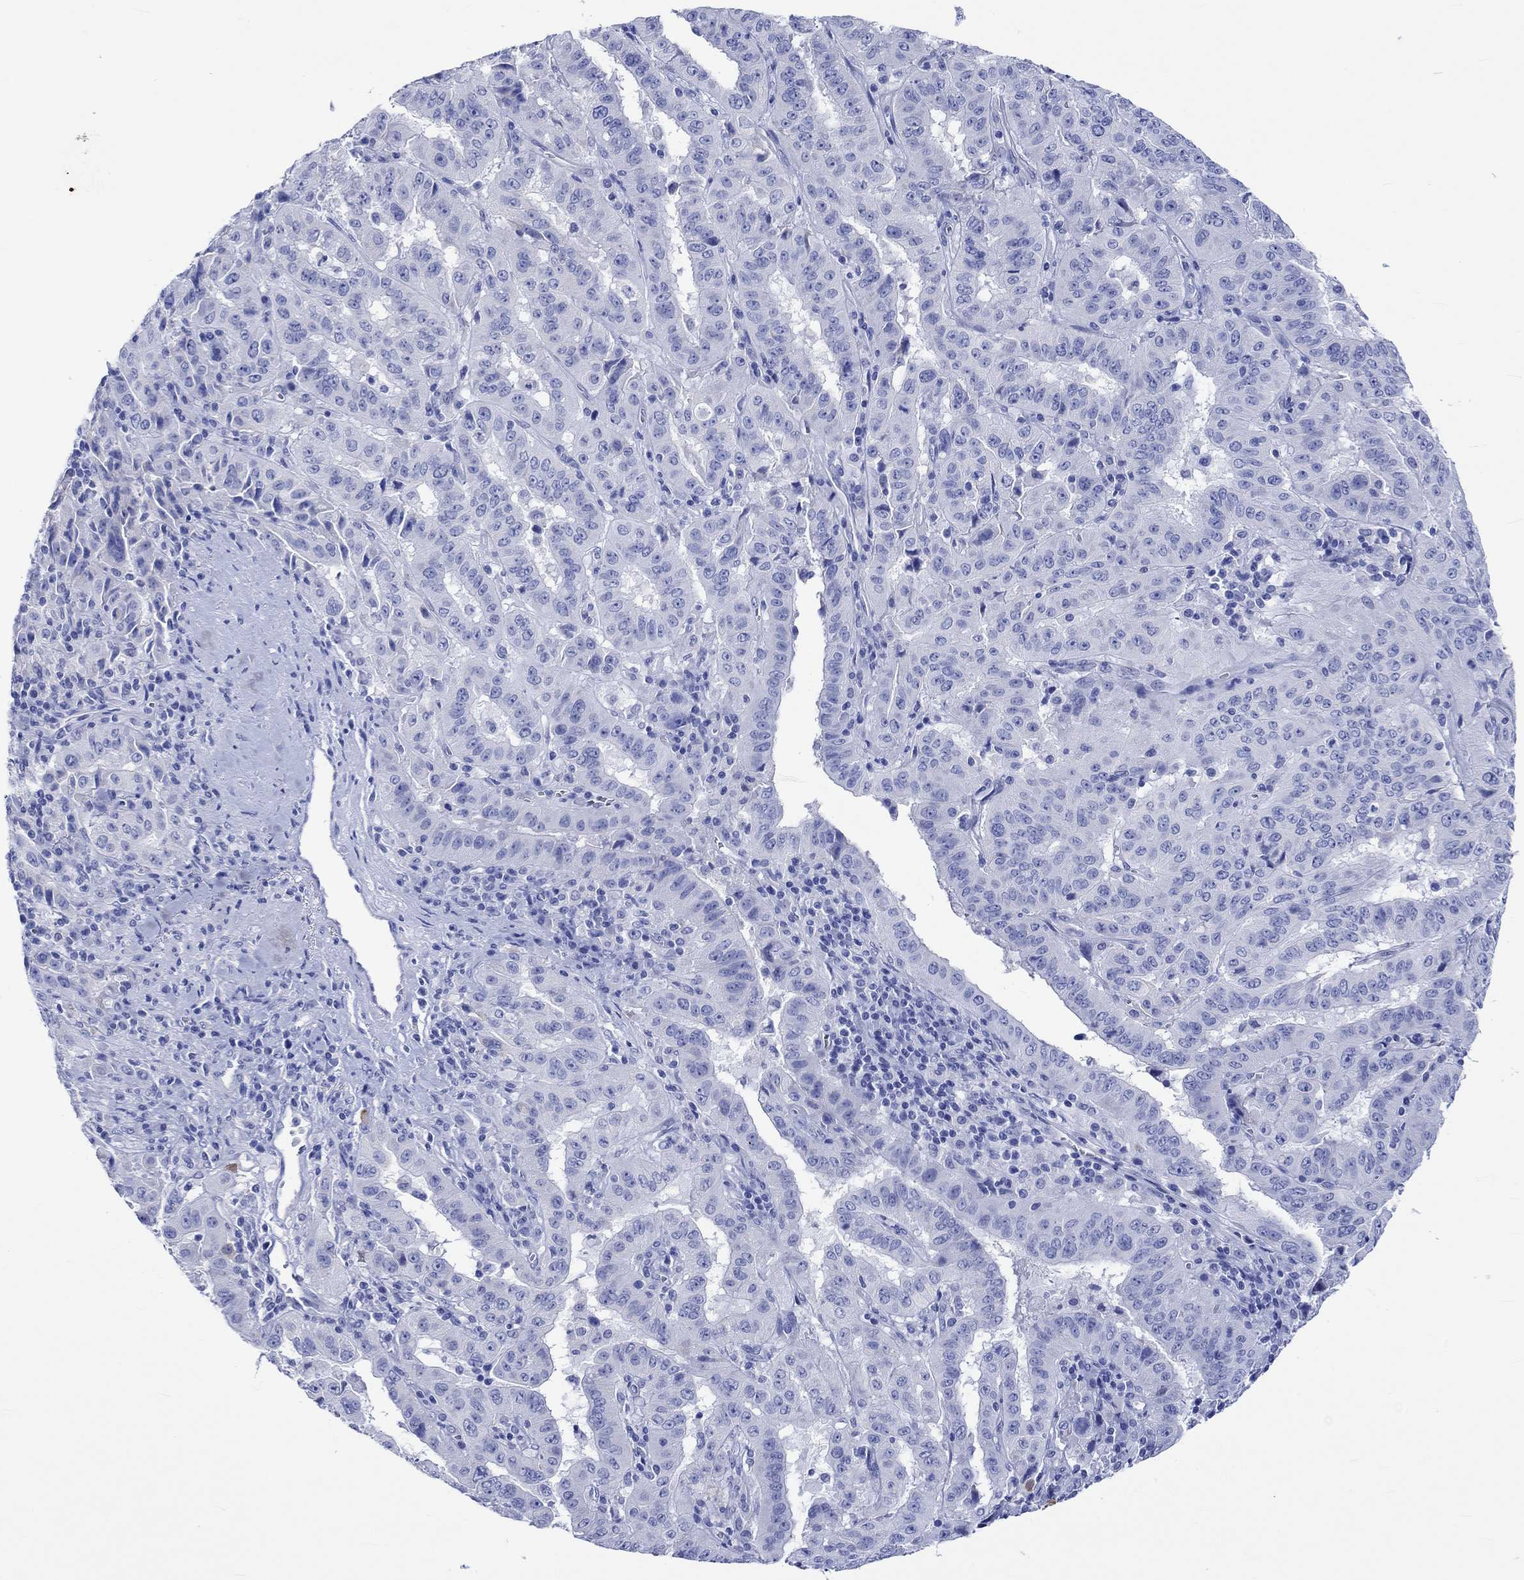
{"staining": {"intensity": "negative", "quantity": "none", "location": "none"}, "tissue": "pancreatic cancer", "cell_type": "Tumor cells", "image_type": "cancer", "snomed": [{"axis": "morphology", "description": "Adenocarcinoma, NOS"}, {"axis": "topography", "description": "Pancreas"}], "caption": "Image shows no significant protein staining in tumor cells of adenocarcinoma (pancreatic). Brightfield microscopy of immunohistochemistry (IHC) stained with DAB (brown) and hematoxylin (blue), captured at high magnification.", "gene": "KLHL33", "patient": {"sex": "male", "age": 63}}